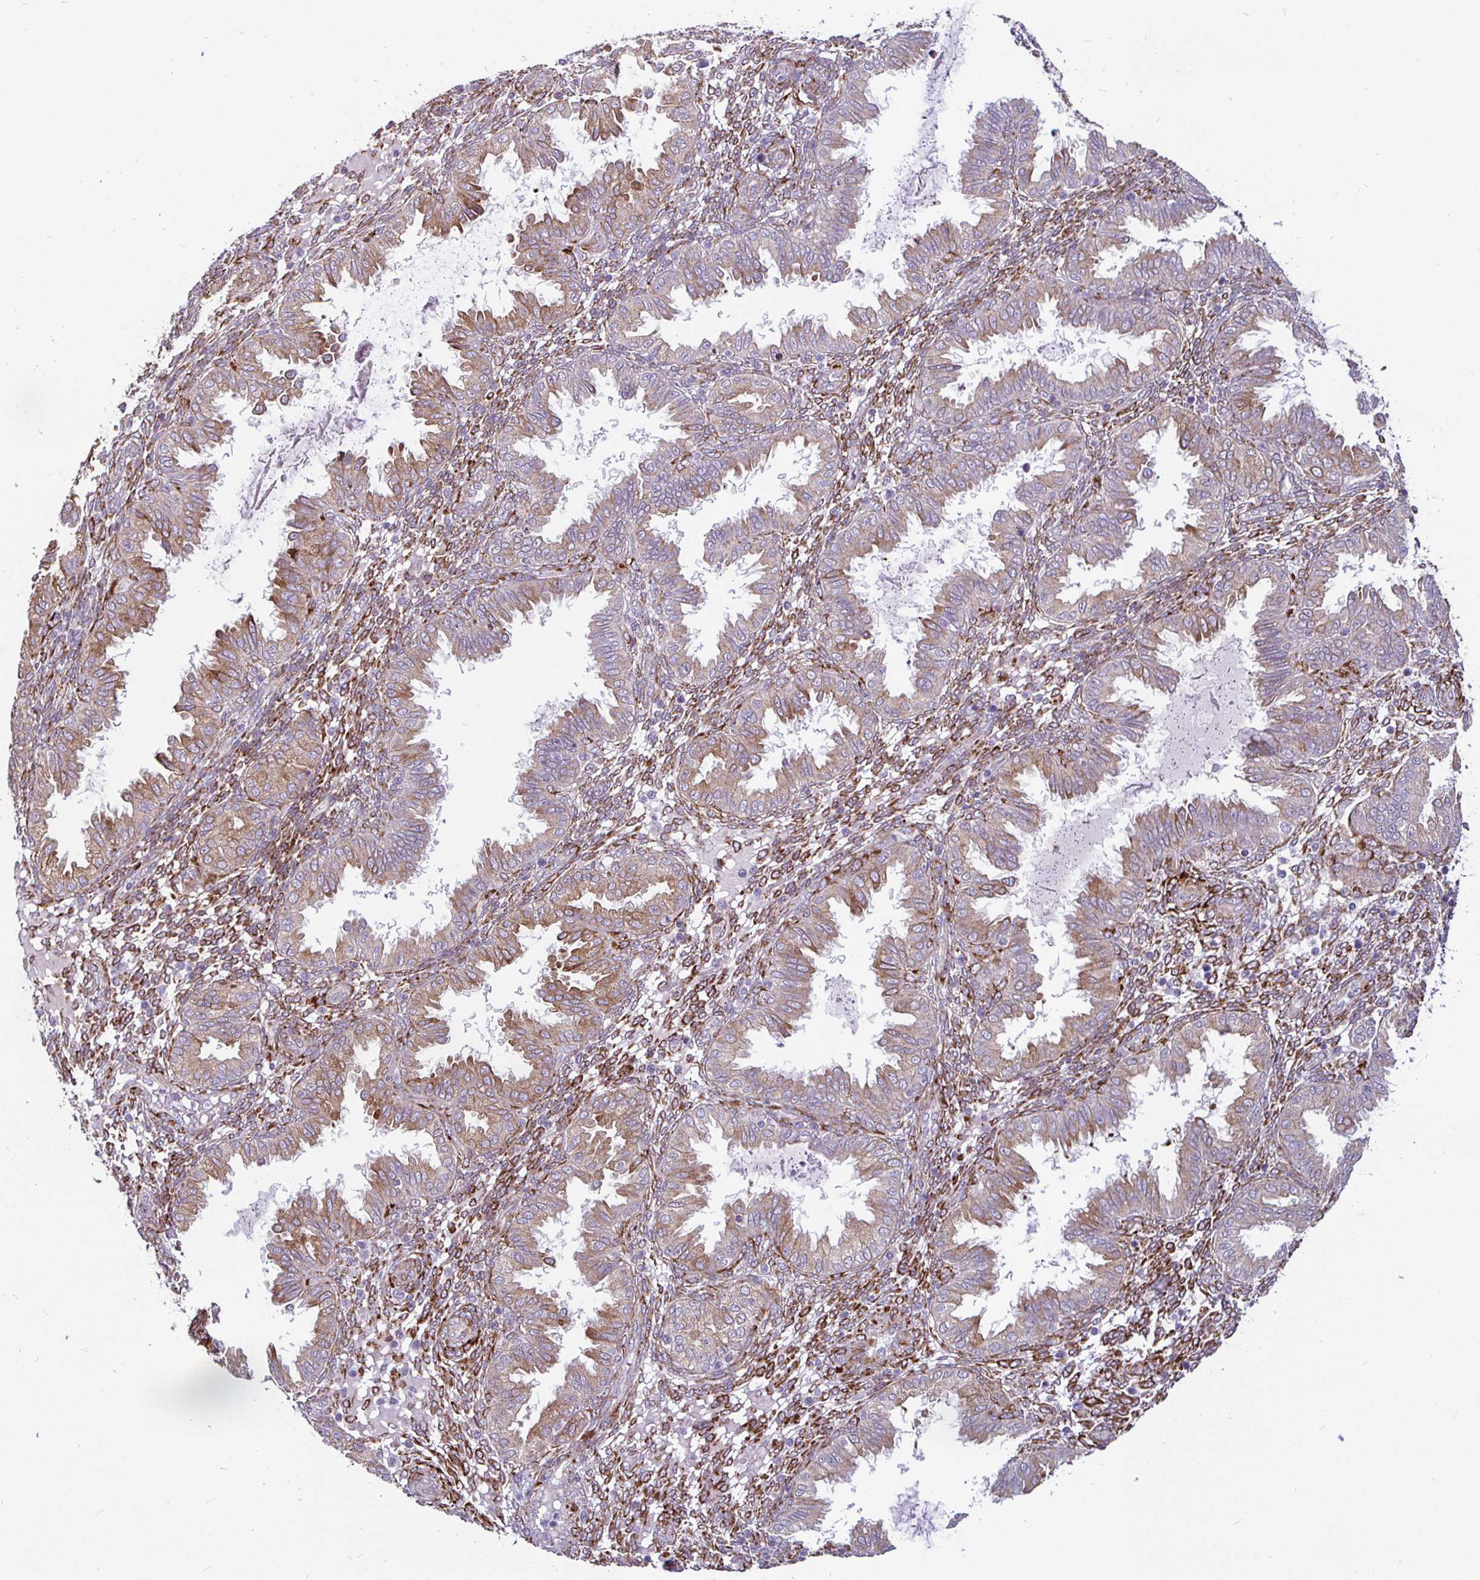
{"staining": {"intensity": "strong", "quantity": "25%-75%", "location": "cytoplasmic/membranous"}, "tissue": "endometrium", "cell_type": "Cells in endometrial stroma", "image_type": "normal", "snomed": [{"axis": "morphology", "description": "Normal tissue, NOS"}, {"axis": "topography", "description": "Endometrium"}], "caption": "Cells in endometrial stroma display high levels of strong cytoplasmic/membranous expression in about 25%-75% of cells in unremarkable endometrium.", "gene": "P4HA2", "patient": {"sex": "female", "age": 33}}